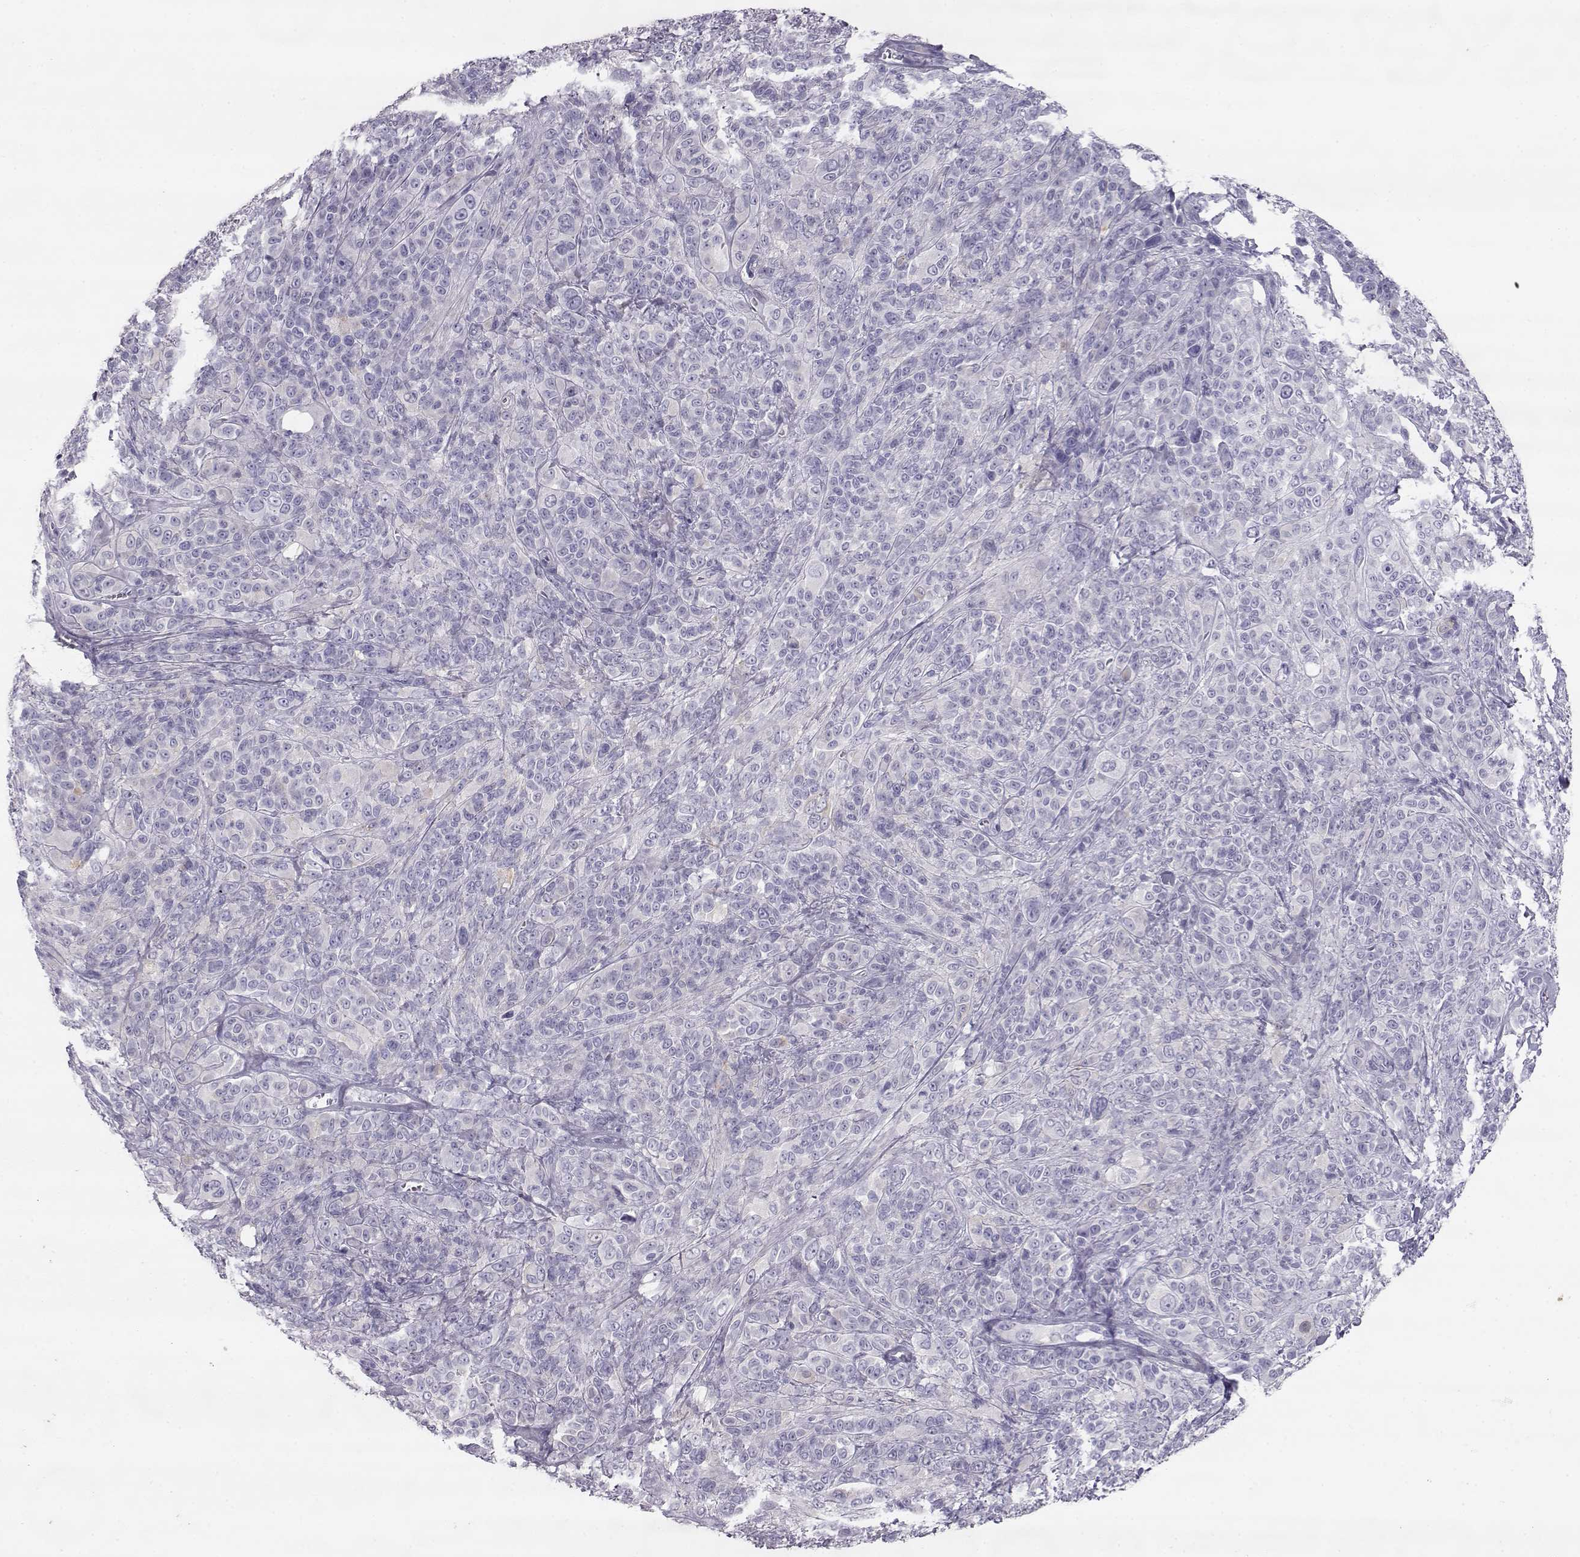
{"staining": {"intensity": "negative", "quantity": "none", "location": "none"}, "tissue": "melanoma", "cell_type": "Tumor cells", "image_type": "cancer", "snomed": [{"axis": "morphology", "description": "Malignant melanoma, NOS"}, {"axis": "topography", "description": "Skin"}], "caption": "Immunohistochemical staining of human melanoma exhibits no significant positivity in tumor cells. (IHC, brightfield microscopy, high magnification).", "gene": "RD3", "patient": {"sex": "female", "age": 87}}